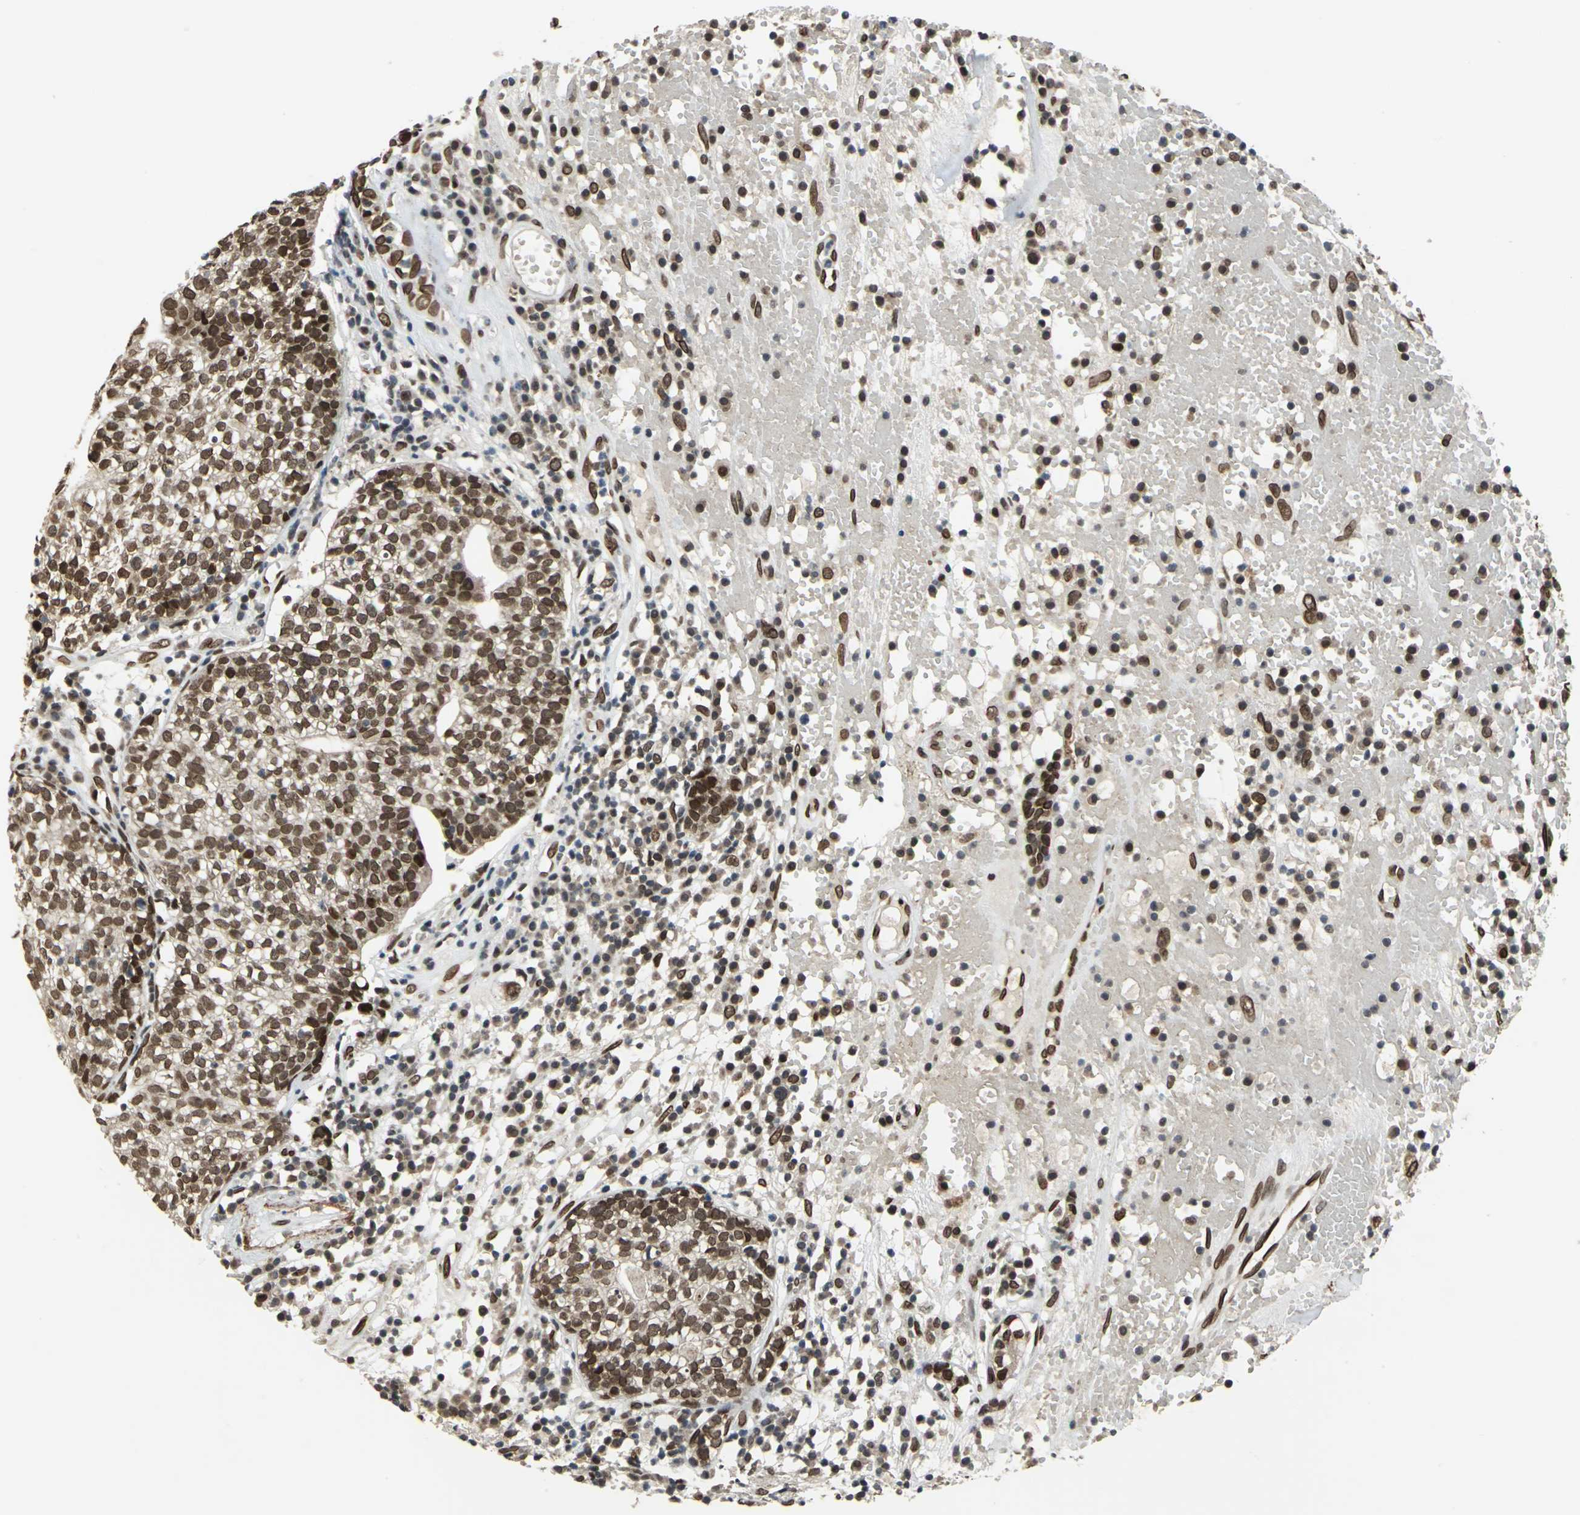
{"staining": {"intensity": "strong", "quantity": ">75%", "location": "nuclear"}, "tissue": "head and neck cancer", "cell_type": "Tumor cells", "image_type": "cancer", "snomed": [{"axis": "morphology", "description": "Adenocarcinoma, NOS"}, {"axis": "topography", "description": "Salivary gland"}, {"axis": "topography", "description": "Head-Neck"}], "caption": "DAB immunohistochemical staining of head and neck cancer displays strong nuclear protein staining in approximately >75% of tumor cells.", "gene": "ISY1", "patient": {"sex": "female", "age": 65}}